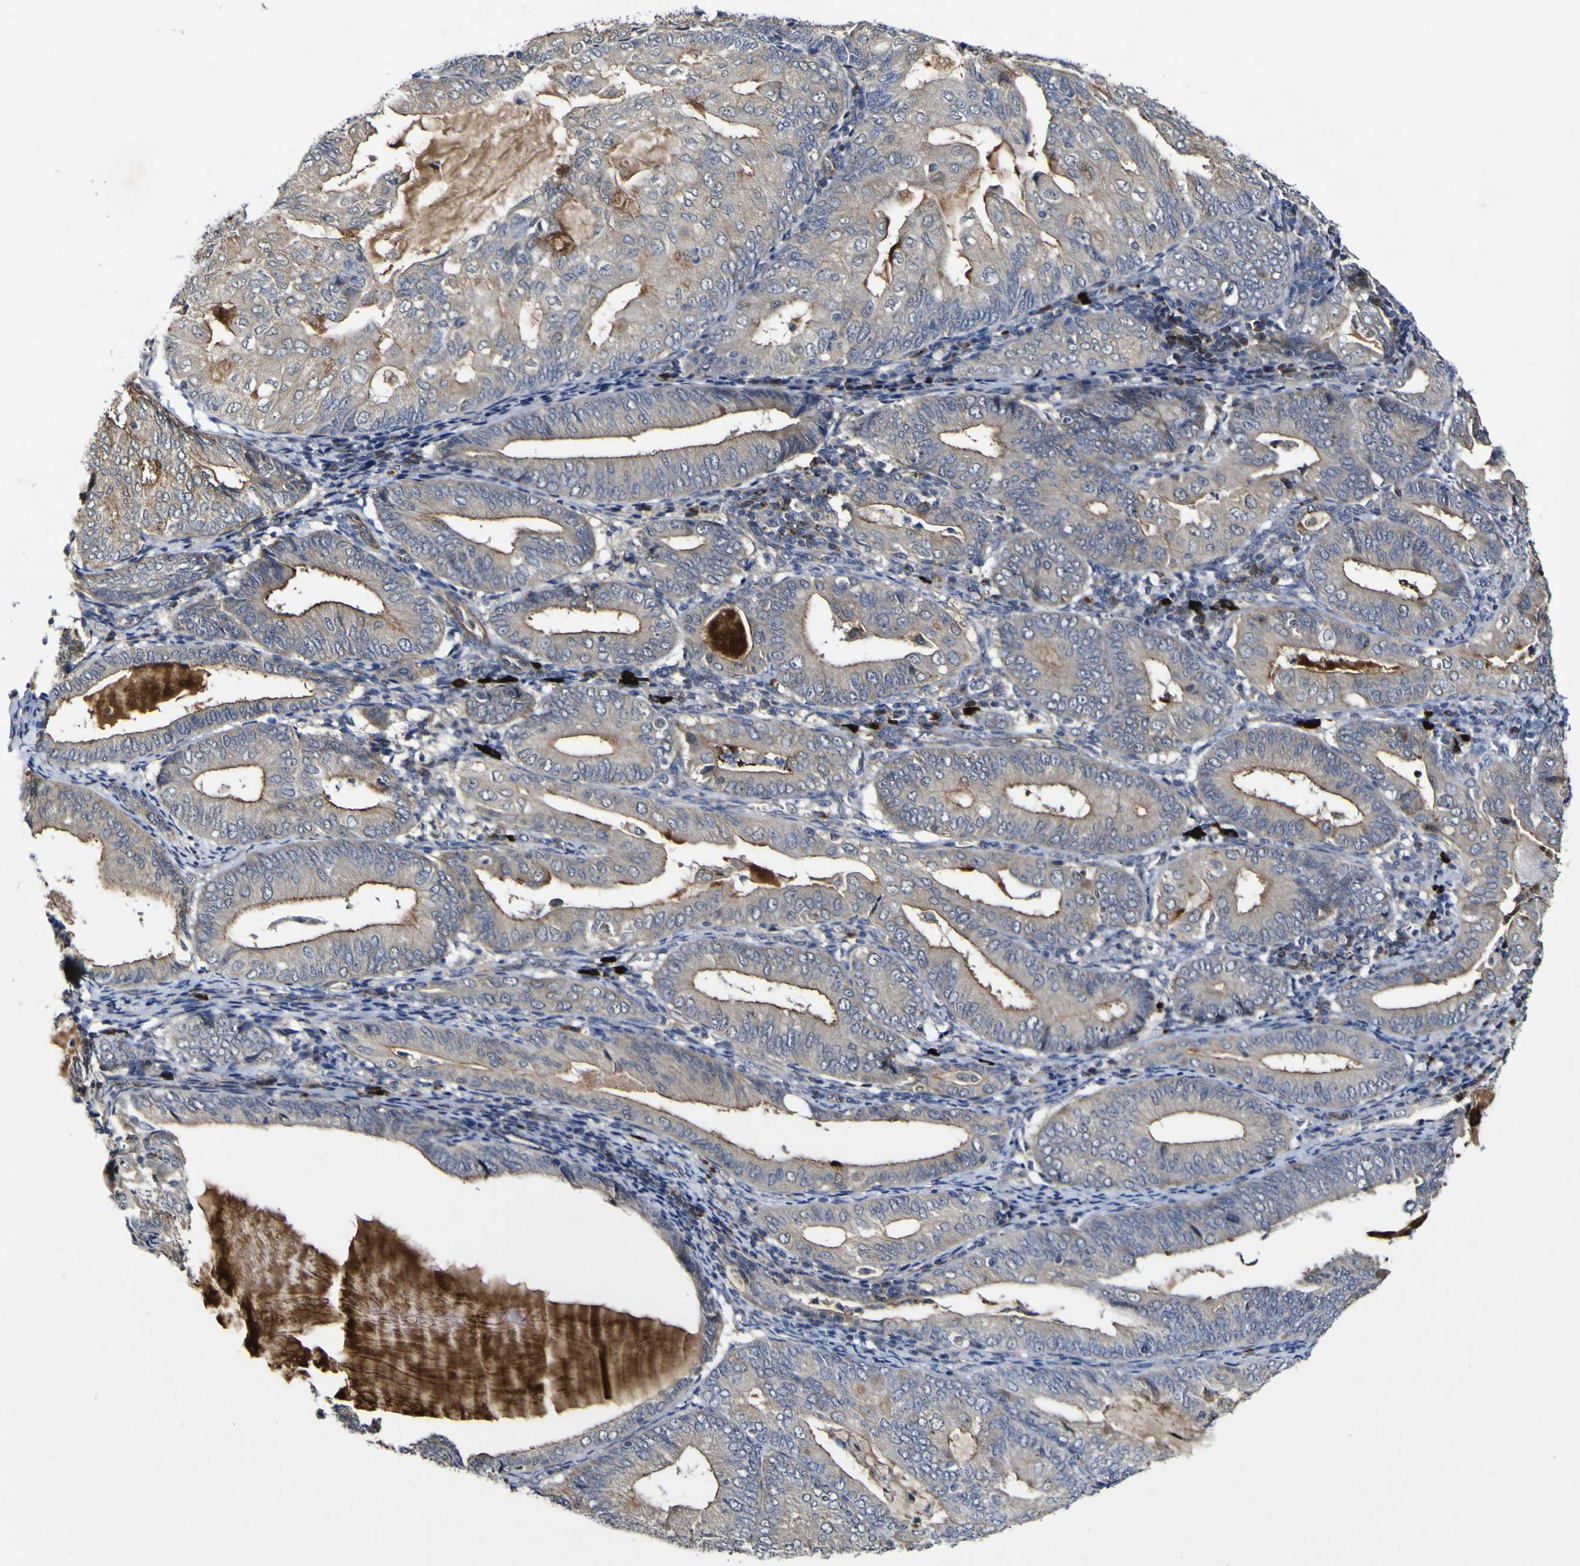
{"staining": {"intensity": "weak", "quantity": ">75%", "location": "cytoplasmic/membranous"}, "tissue": "endometrial cancer", "cell_type": "Tumor cells", "image_type": "cancer", "snomed": [{"axis": "morphology", "description": "Adenocarcinoma, NOS"}, {"axis": "topography", "description": "Endometrium"}], "caption": "Immunohistochemistry histopathology image of neoplastic tissue: human endometrial cancer (adenocarcinoma) stained using immunohistochemistry (IHC) reveals low levels of weak protein expression localized specifically in the cytoplasmic/membranous of tumor cells, appearing as a cytoplasmic/membranous brown color.", "gene": "CCL2", "patient": {"sex": "female", "age": 81}}